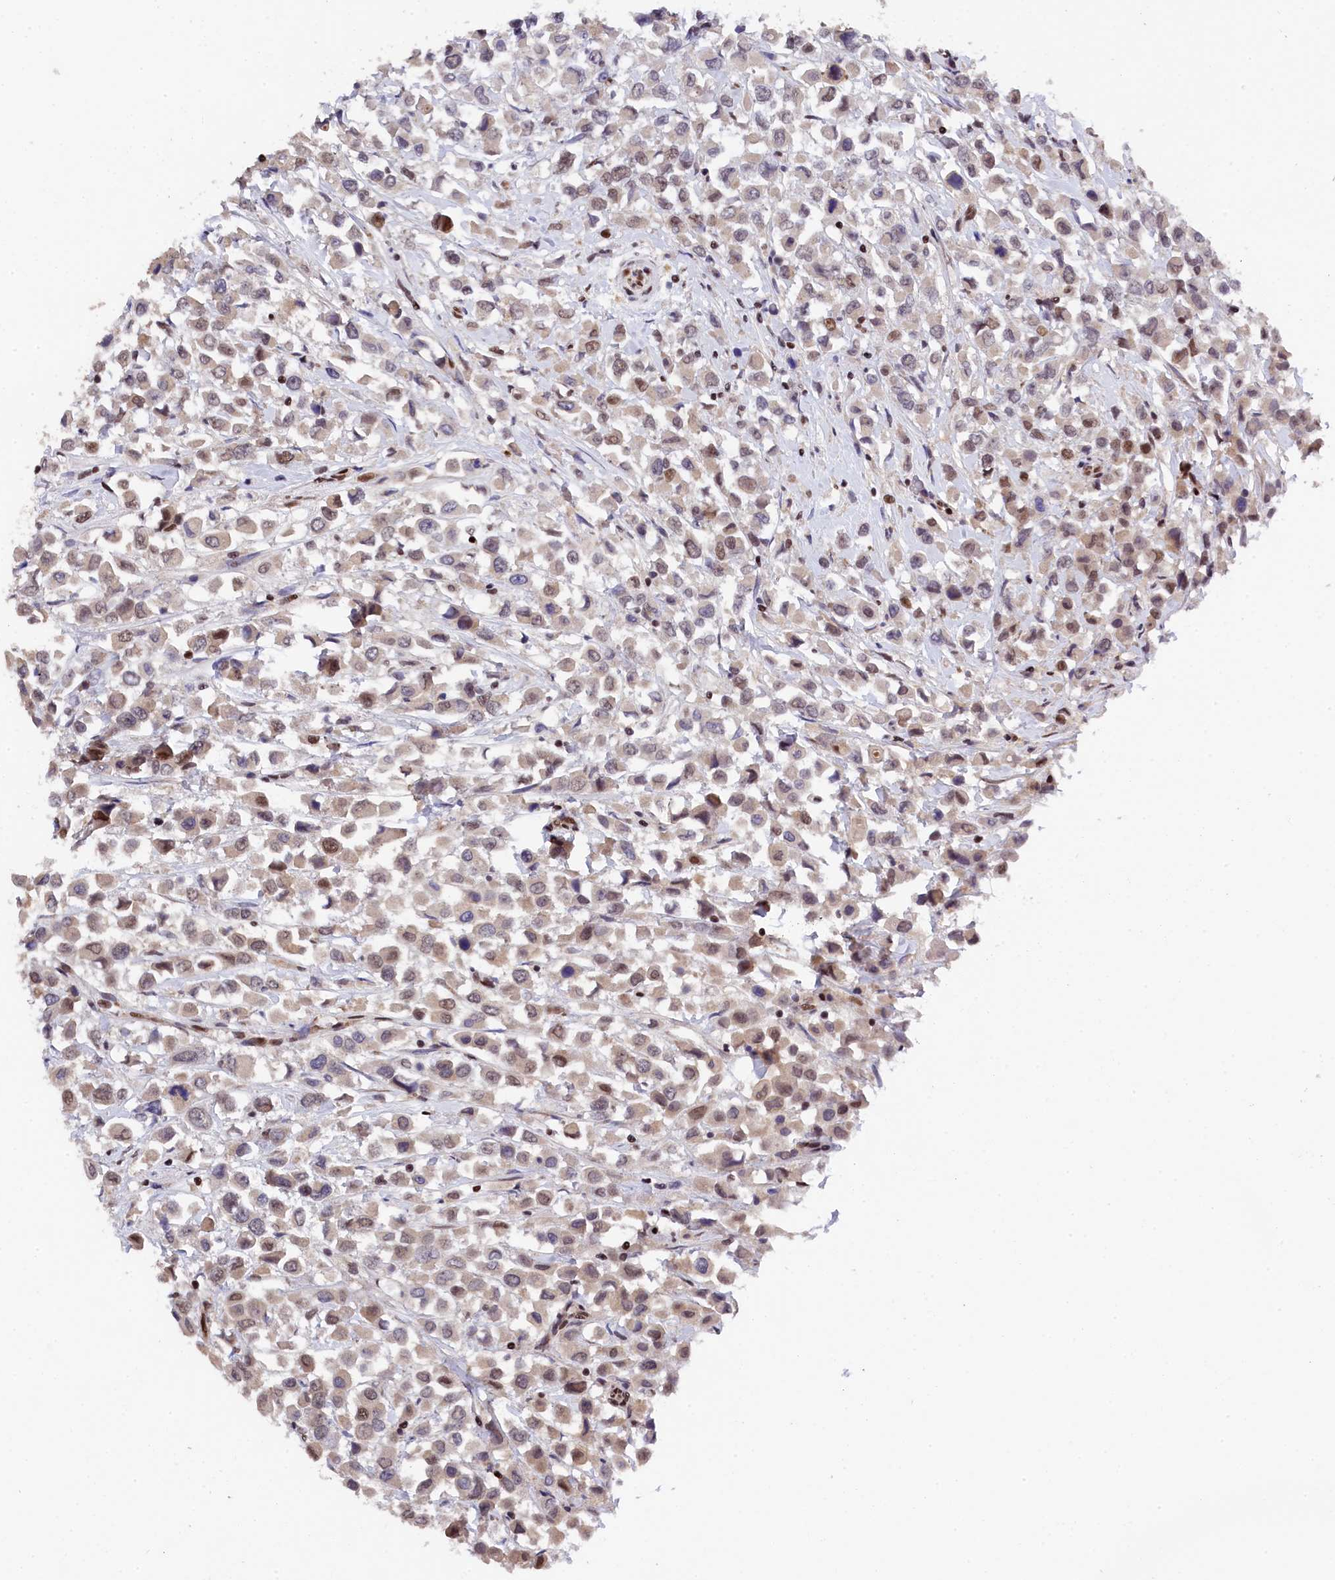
{"staining": {"intensity": "moderate", "quantity": "25%-75%", "location": "nuclear"}, "tissue": "breast cancer", "cell_type": "Tumor cells", "image_type": "cancer", "snomed": [{"axis": "morphology", "description": "Duct carcinoma"}, {"axis": "topography", "description": "Breast"}], "caption": "High-magnification brightfield microscopy of invasive ductal carcinoma (breast) stained with DAB (brown) and counterstained with hematoxylin (blue). tumor cells exhibit moderate nuclear expression is appreciated in about25%-75% of cells. Using DAB (brown) and hematoxylin (blue) stains, captured at high magnification using brightfield microscopy.", "gene": "ADIG", "patient": {"sex": "female", "age": 61}}